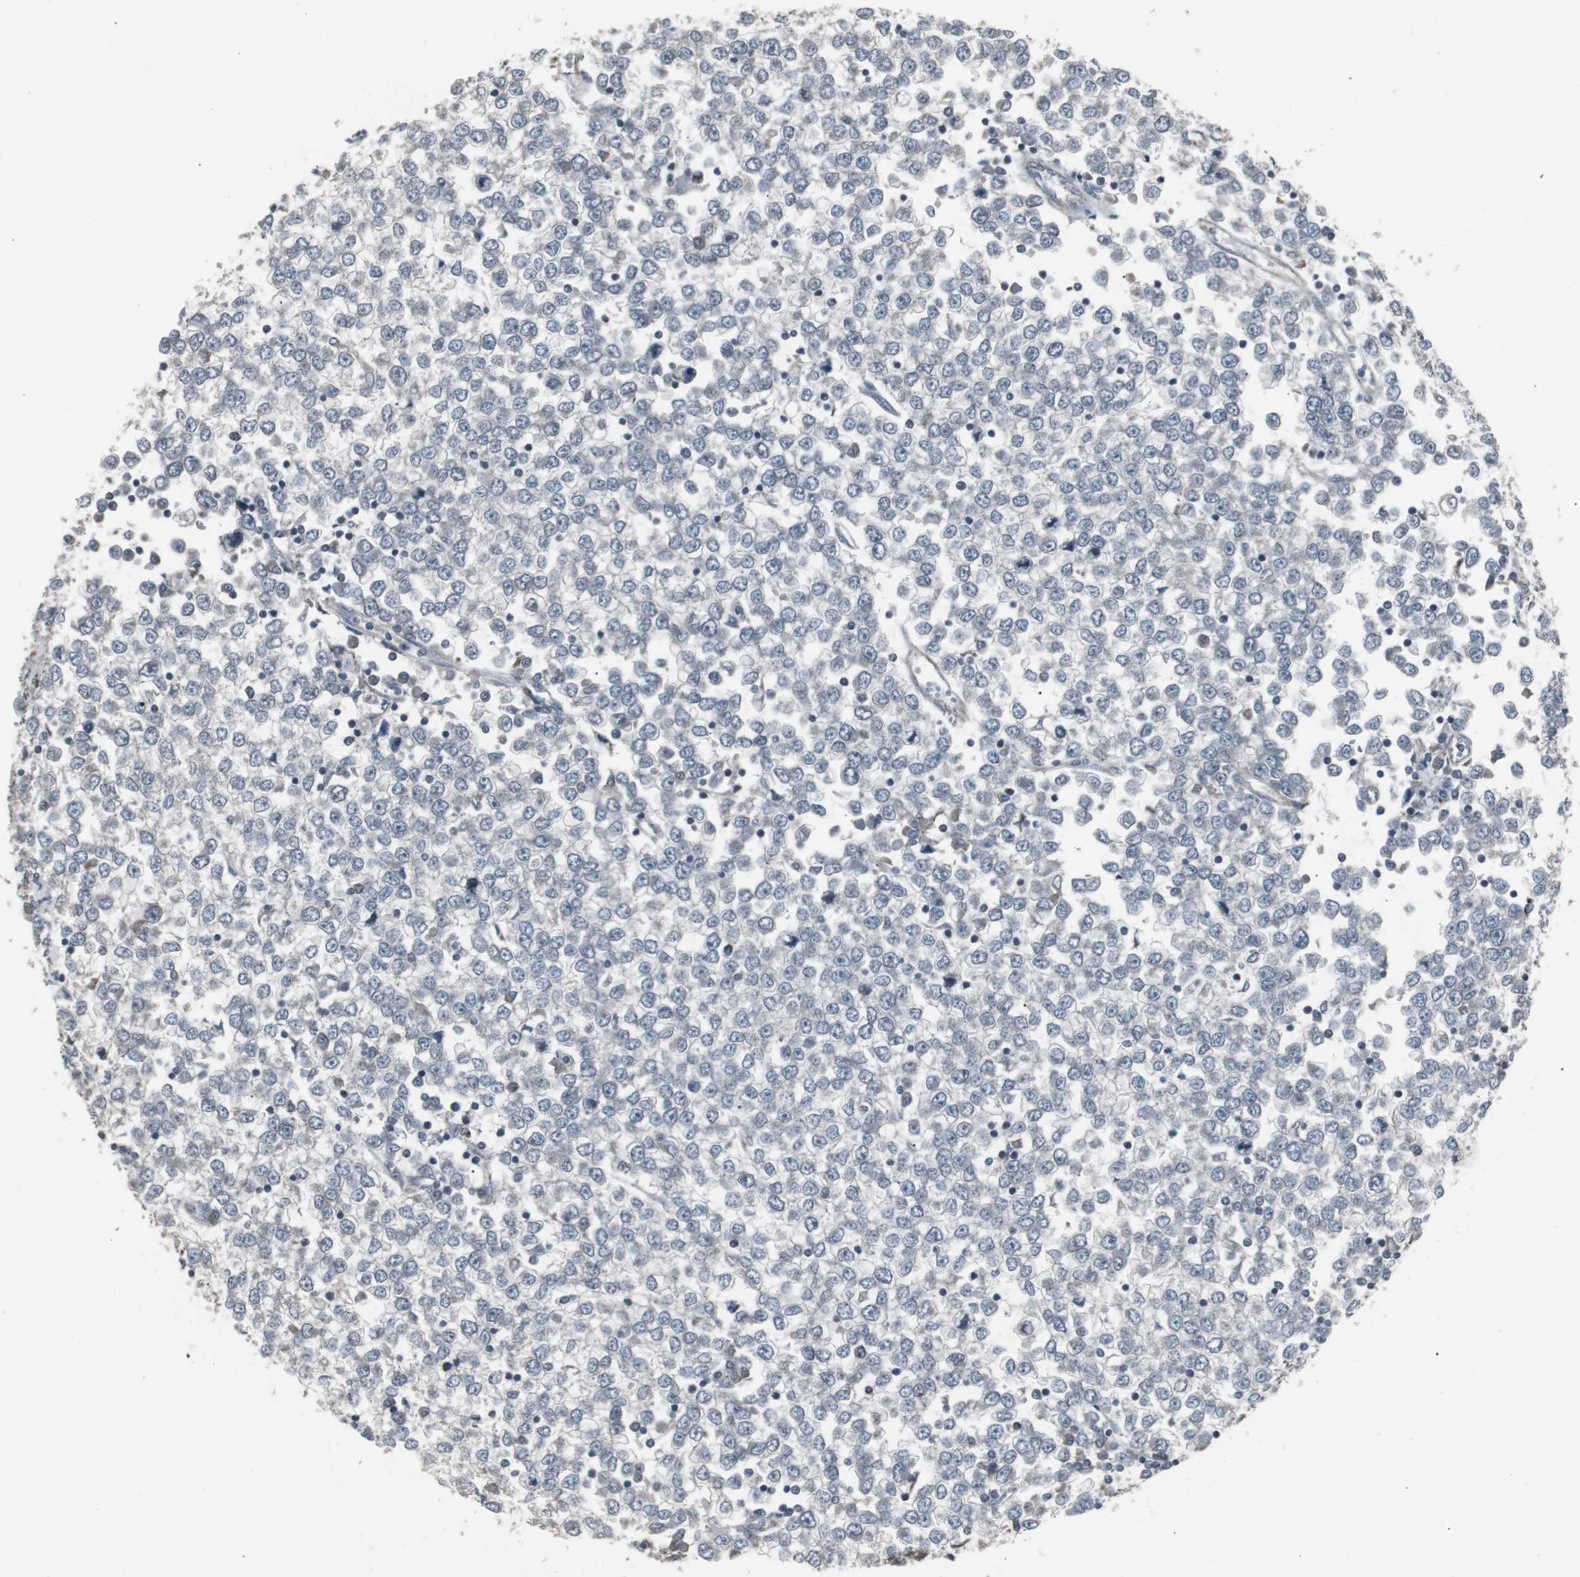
{"staining": {"intensity": "negative", "quantity": "none", "location": "none"}, "tissue": "testis cancer", "cell_type": "Tumor cells", "image_type": "cancer", "snomed": [{"axis": "morphology", "description": "Seminoma, NOS"}, {"axis": "topography", "description": "Testis"}], "caption": "Immunohistochemistry (IHC) image of neoplastic tissue: seminoma (testis) stained with DAB demonstrates no significant protein positivity in tumor cells.", "gene": "SSTR2", "patient": {"sex": "male", "age": 65}}